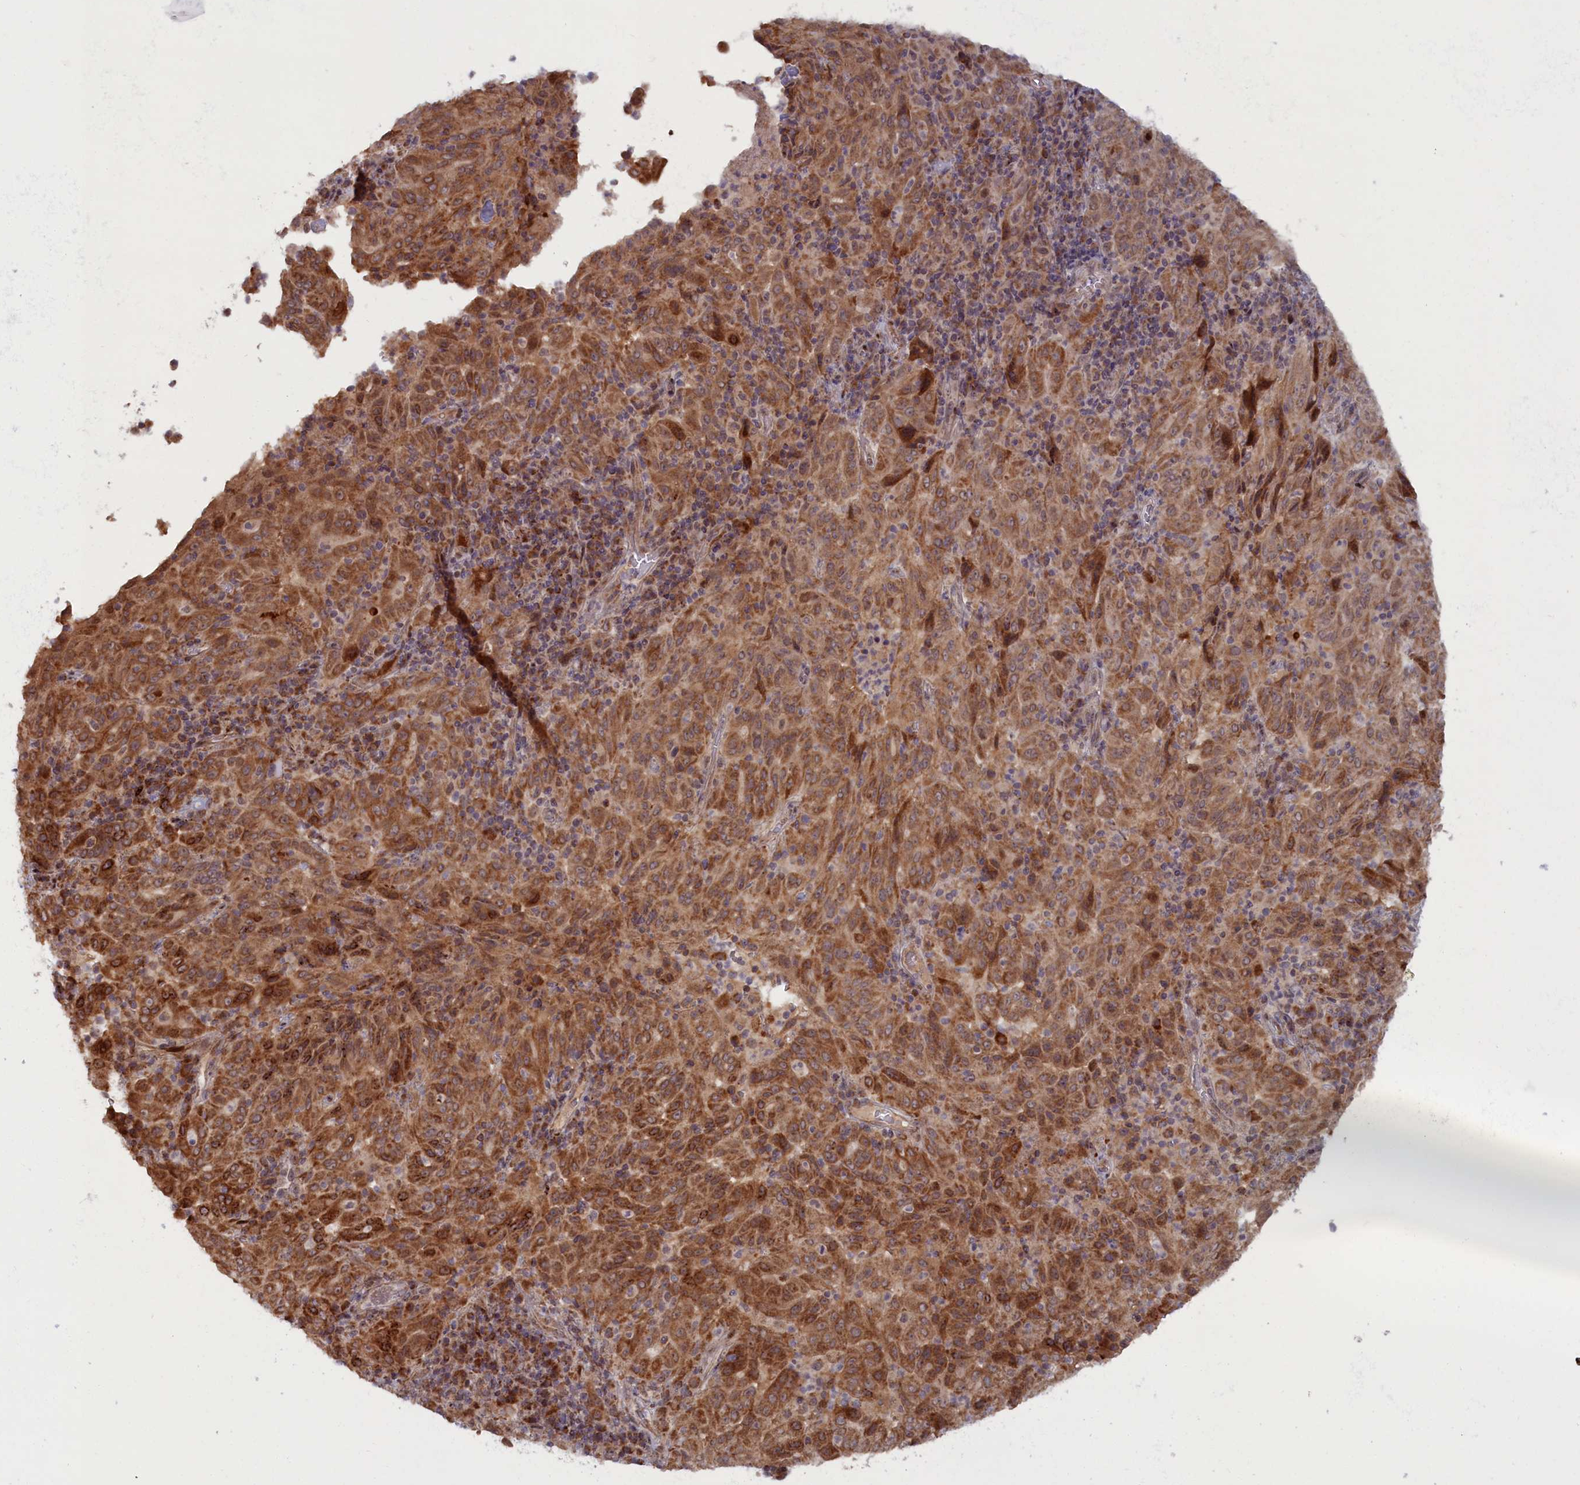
{"staining": {"intensity": "moderate", "quantity": ">75%", "location": "cytoplasmic/membranous"}, "tissue": "pancreatic cancer", "cell_type": "Tumor cells", "image_type": "cancer", "snomed": [{"axis": "morphology", "description": "Adenocarcinoma, NOS"}, {"axis": "topography", "description": "Pancreas"}], "caption": "Brown immunohistochemical staining in human pancreatic adenocarcinoma displays moderate cytoplasmic/membranous positivity in about >75% of tumor cells.", "gene": "PLA2G10", "patient": {"sex": "male", "age": 63}}